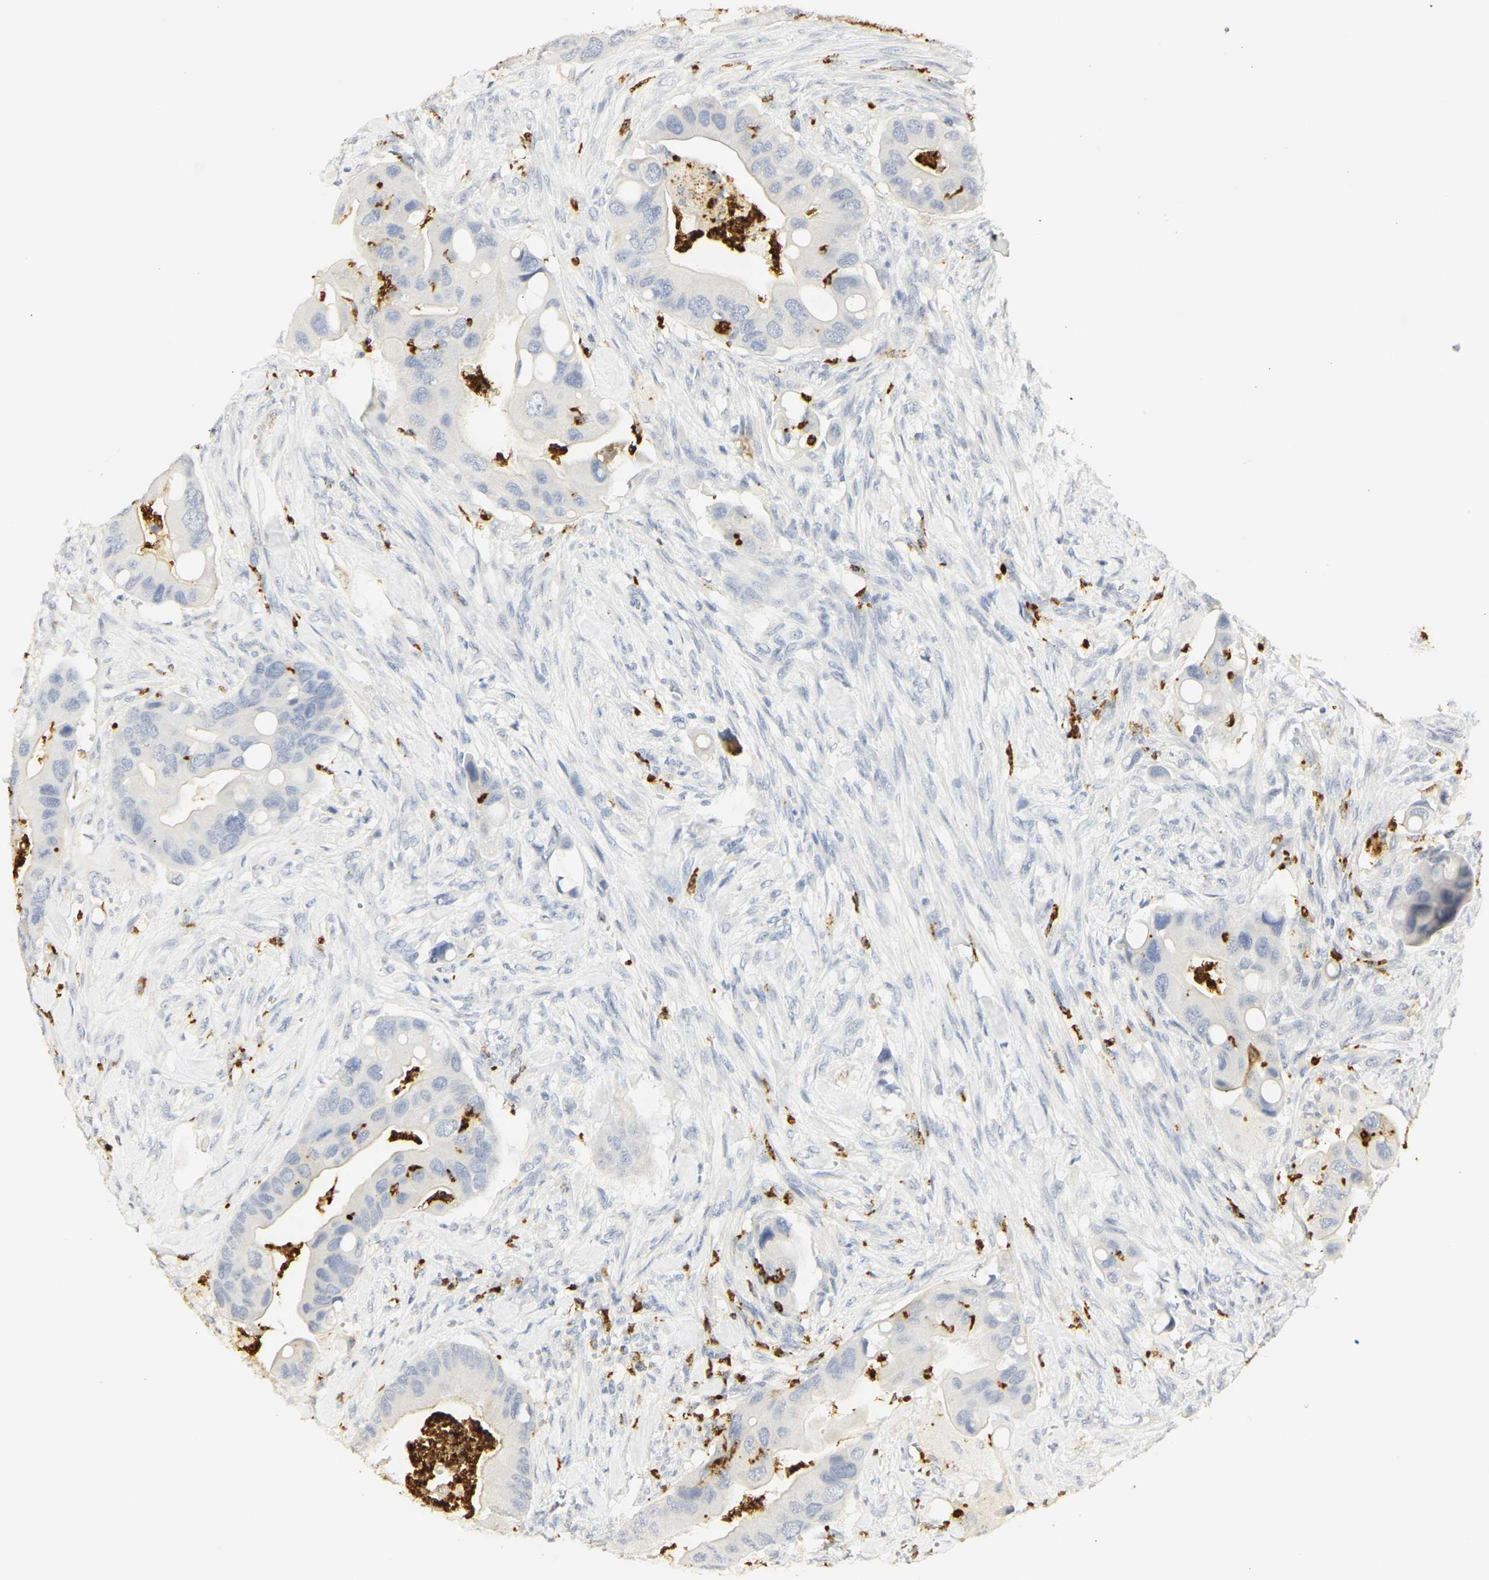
{"staining": {"intensity": "negative", "quantity": "none", "location": "none"}, "tissue": "colorectal cancer", "cell_type": "Tumor cells", "image_type": "cancer", "snomed": [{"axis": "morphology", "description": "Adenocarcinoma, NOS"}, {"axis": "topography", "description": "Rectum"}], "caption": "Micrograph shows no protein expression in tumor cells of colorectal cancer (adenocarcinoma) tissue. The staining is performed using DAB brown chromogen with nuclei counter-stained in using hematoxylin.", "gene": "MPO", "patient": {"sex": "female", "age": 57}}